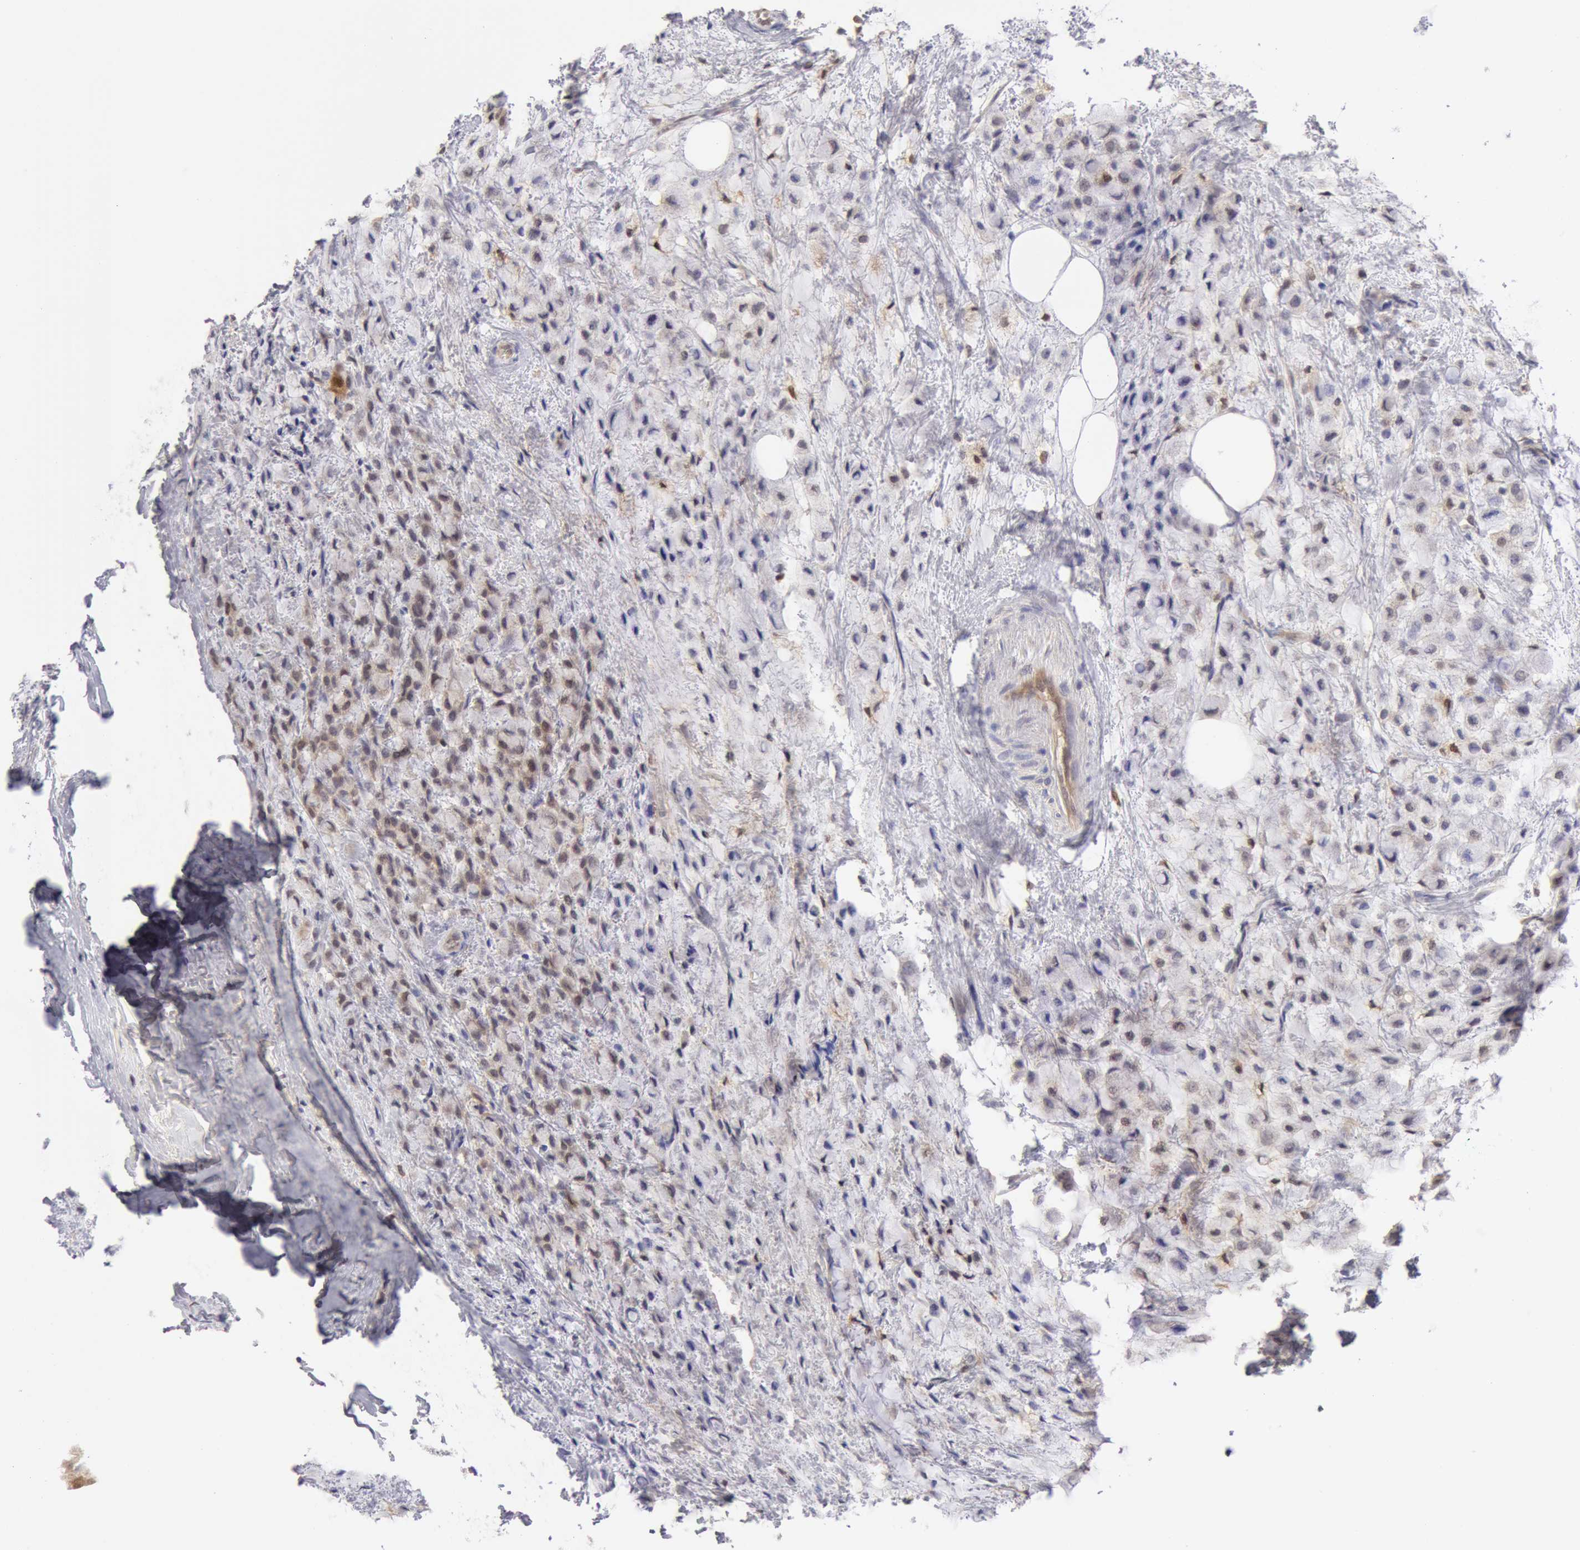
{"staining": {"intensity": "negative", "quantity": "none", "location": "none"}, "tissue": "breast cancer", "cell_type": "Tumor cells", "image_type": "cancer", "snomed": [{"axis": "morphology", "description": "Lobular carcinoma"}, {"axis": "topography", "description": "Breast"}], "caption": "DAB immunohistochemical staining of human lobular carcinoma (breast) shows no significant staining in tumor cells.", "gene": "TXNRD1", "patient": {"sex": "female", "age": 85}}